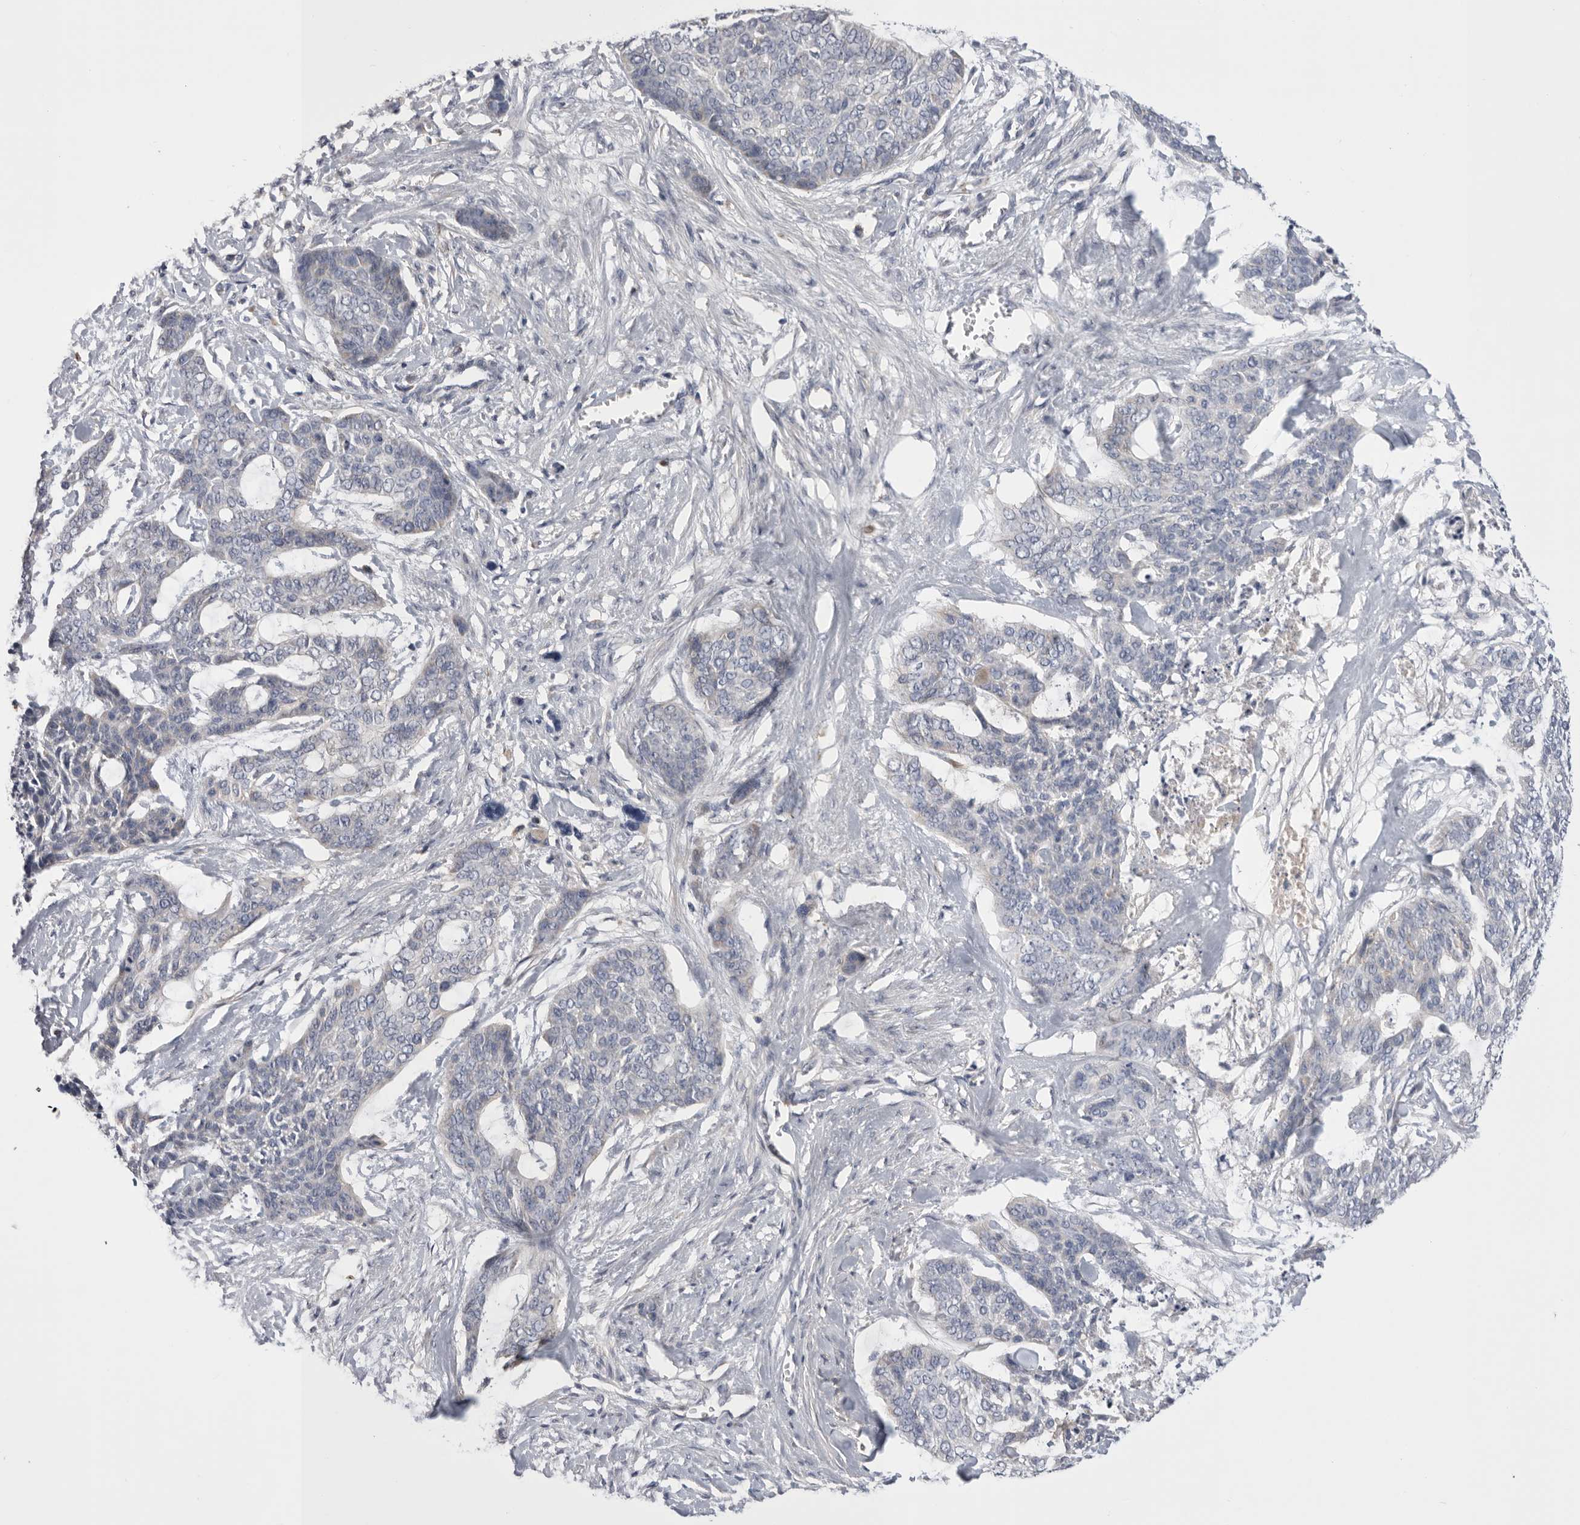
{"staining": {"intensity": "negative", "quantity": "none", "location": "none"}, "tissue": "skin cancer", "cell_type": "Tumor cells", "image_type": "cancer", "snomed": [{"axis": "morphology", "description": "Basal cell carcinoma"}, {"axis": "topography", "description": "Skin"}], "caption": "High power microscopy photomicrograph of an immunohistochemistry photomicrograph of skin basal cell carcinoma, revealing no significant expression in tumor cells.", "gene": "CCDC126", "patient": {"sex": "female", "age": 64}}